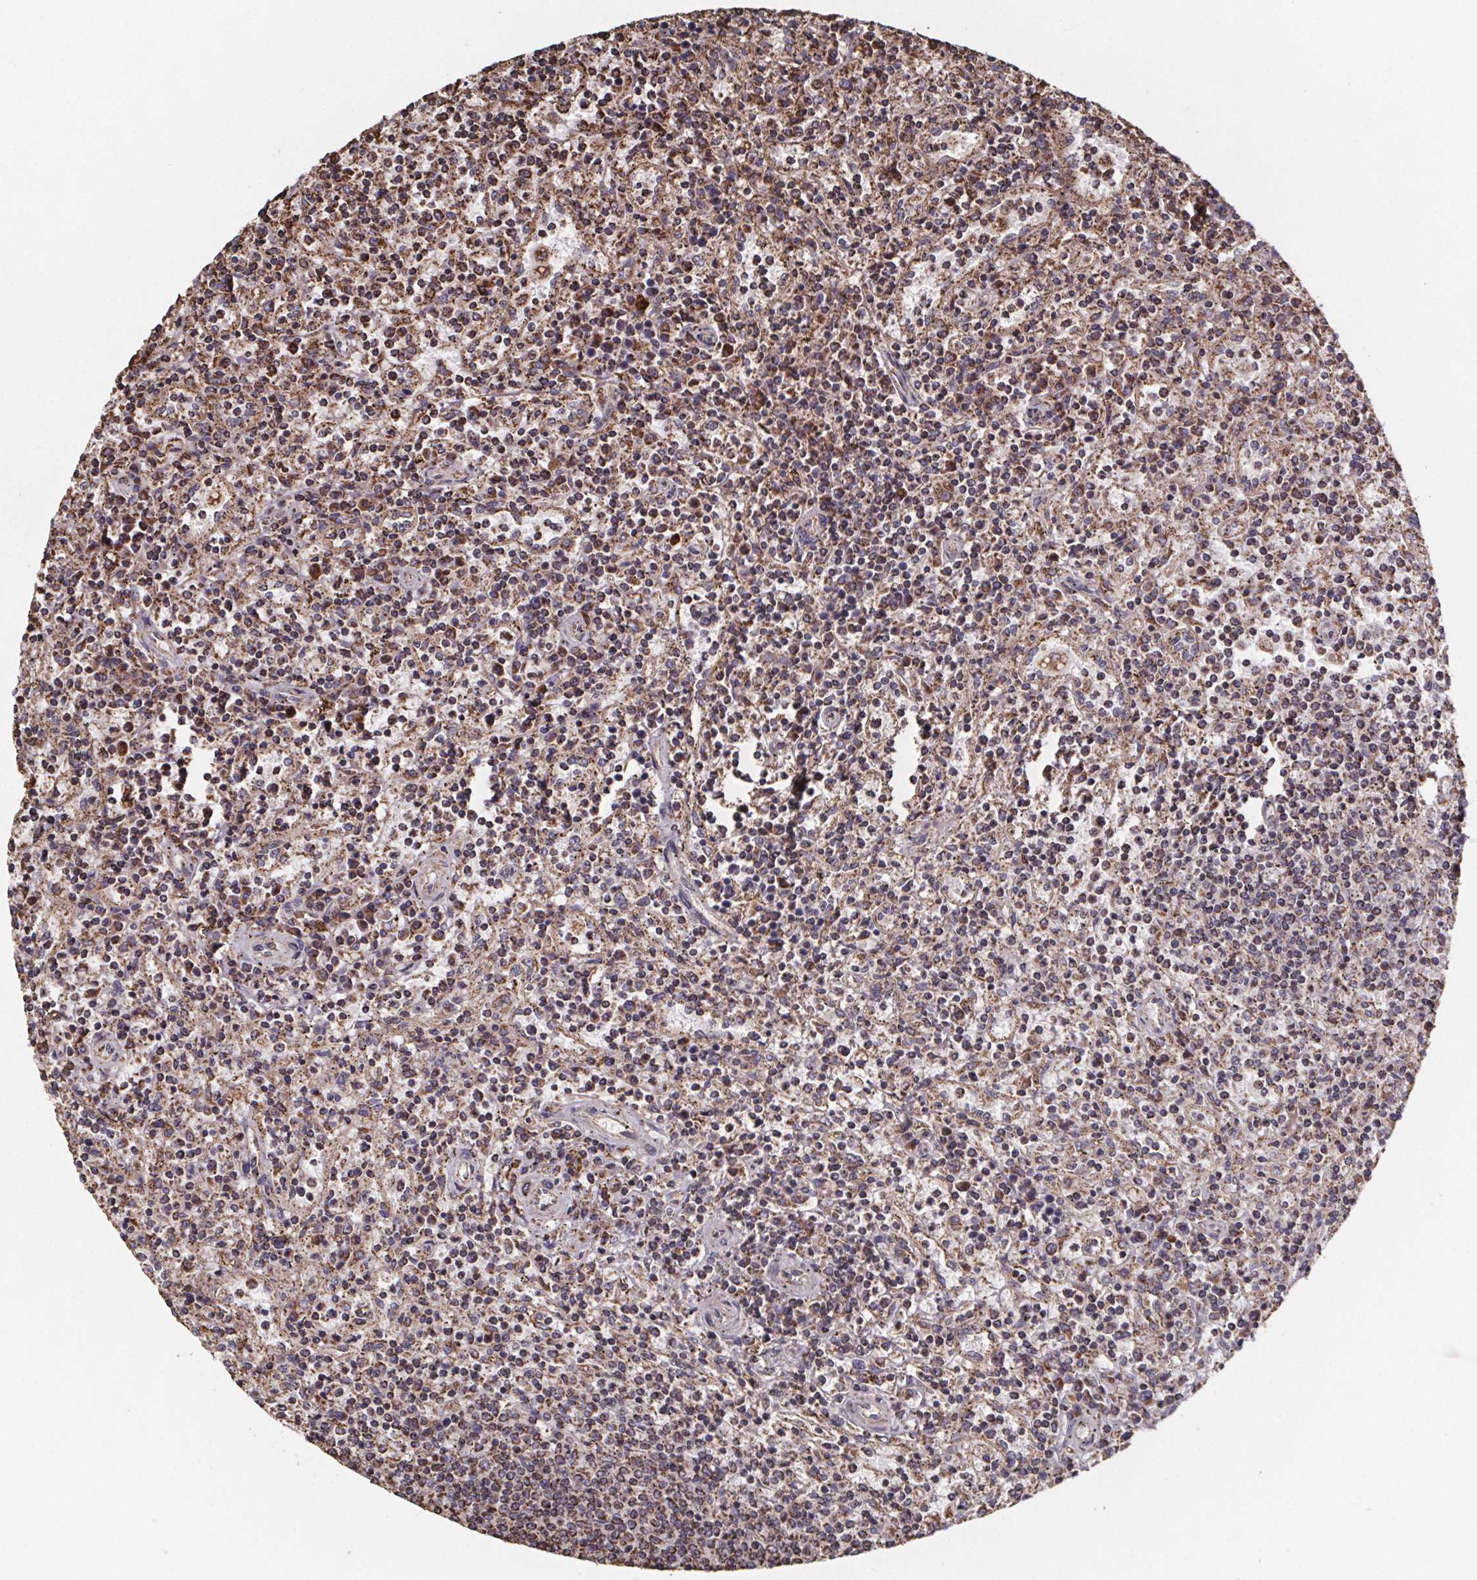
{"staining": {"intensity": "moderate", "quantity": ">75%", "location": "cytoplasmic/membranous"}, "tissue": "lymphoma", "cell_type": "Tumor cells", "image_type": "cancer", "snomed": [{"axis": "morphology", "description": "Malignant lymphoma, non-Hodgkin's type, Low grade"}, {"axis": "topography", "description": "Spleen"}], "caption": "Tumor cells demonstrate medium levels of moderate cytoplasmic/membranous expression in approximately >75% of cells in lymphoma.", "gene": "SLC35D2", "patient": {"sex": "male", "age": 62}}